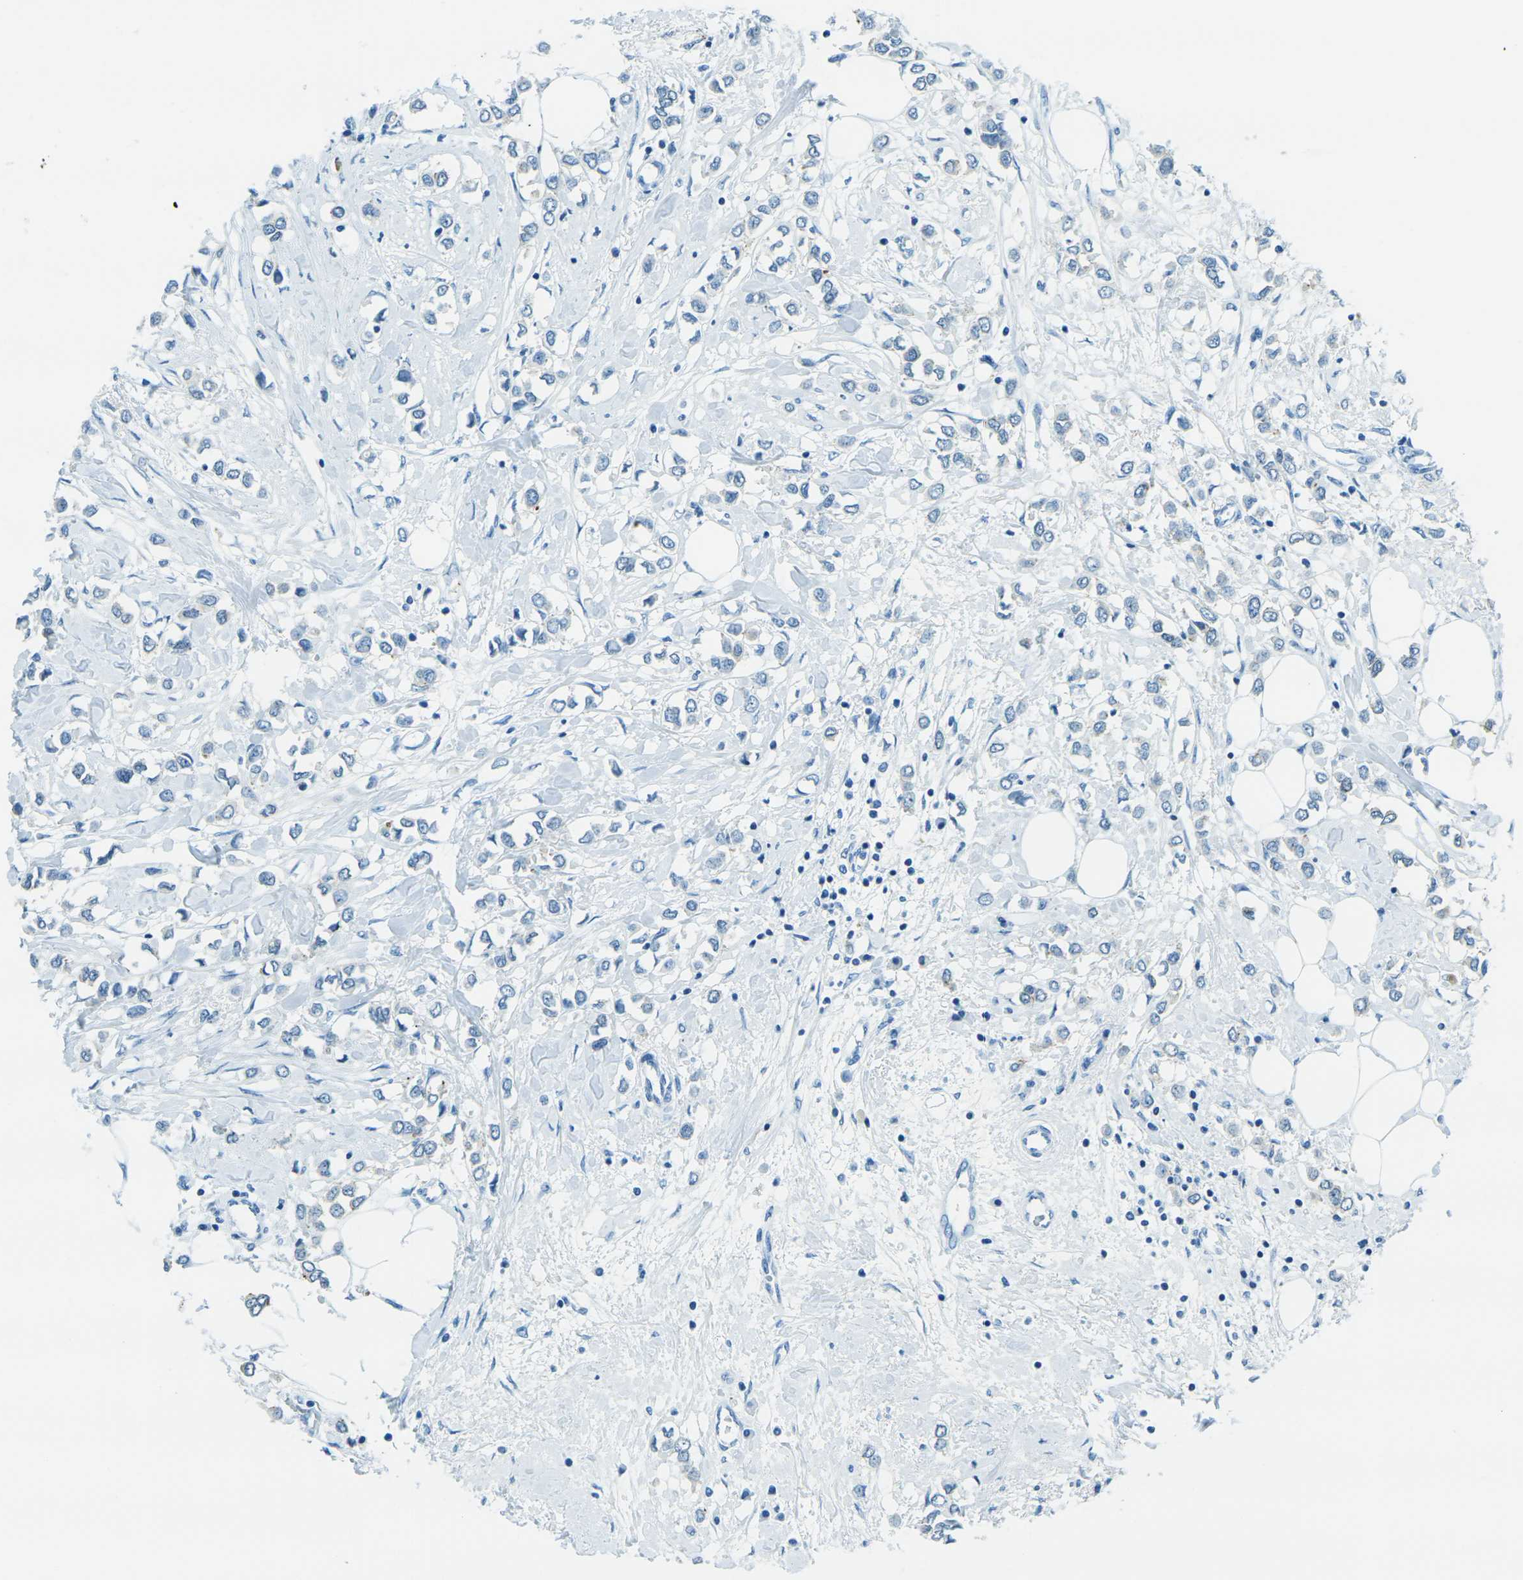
{"staining": {"intensity": "negative", "quantity": "none", "location": "none"}, "tissue": "breast cancer", "cell_type": "Tumor cells", "image_type": "cancer", "snomed": [{"axis": "morphology", "description": "Lobular carcinoma"}, {"axis": "topography", "description": "Breast"}], "caption": "Immunohistochemistry histopathology image of neoplastic tissue: human breast cancer stained with DAB reveals no significant protein staining in tumor cells.", "gene": "OCLN", "patient": {"sex": "female", "age": 51}}